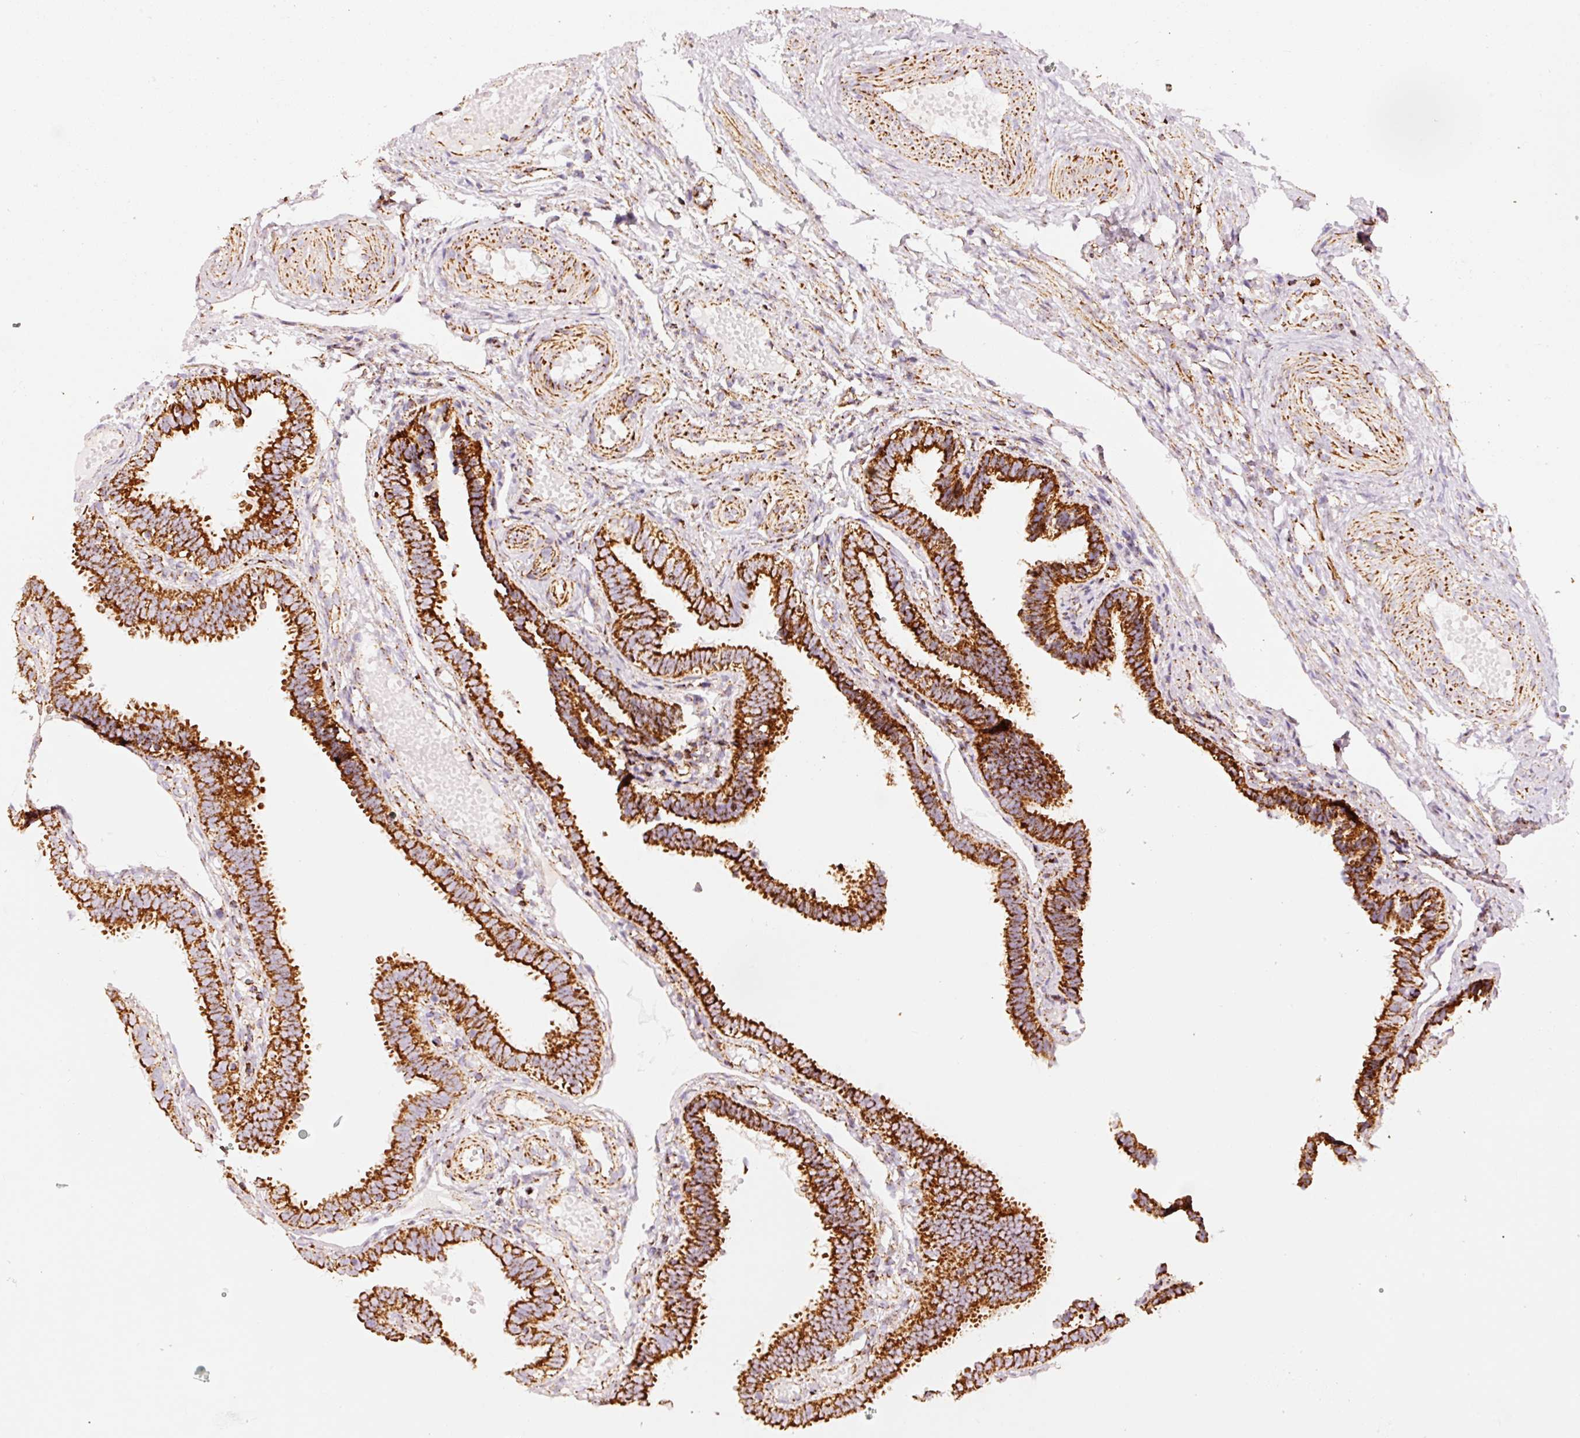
{"staining": {"intensity": "strong", "quantity": ">75%", "location": "cytoplasmic/membranous"}, "tissue": "fallopian tube", "cell_type": "Glandular cells", "image_type": "normal", "snomed": [{"axis": "morphology", "description": "Normal tissue, NOS"}, {"axis": "topography", "description": "Fallopian tube"}], "caption": "Benign fallopian tube was stained to show a protein in brown. There is high levels of strong cytoplasmic/membranous expression in approximately >75% of glandular cells. (Brightfield microscopy of DAB IHC at high magnification).", "gene": "MT", "patient": {"sex": "female", "age": 37}}